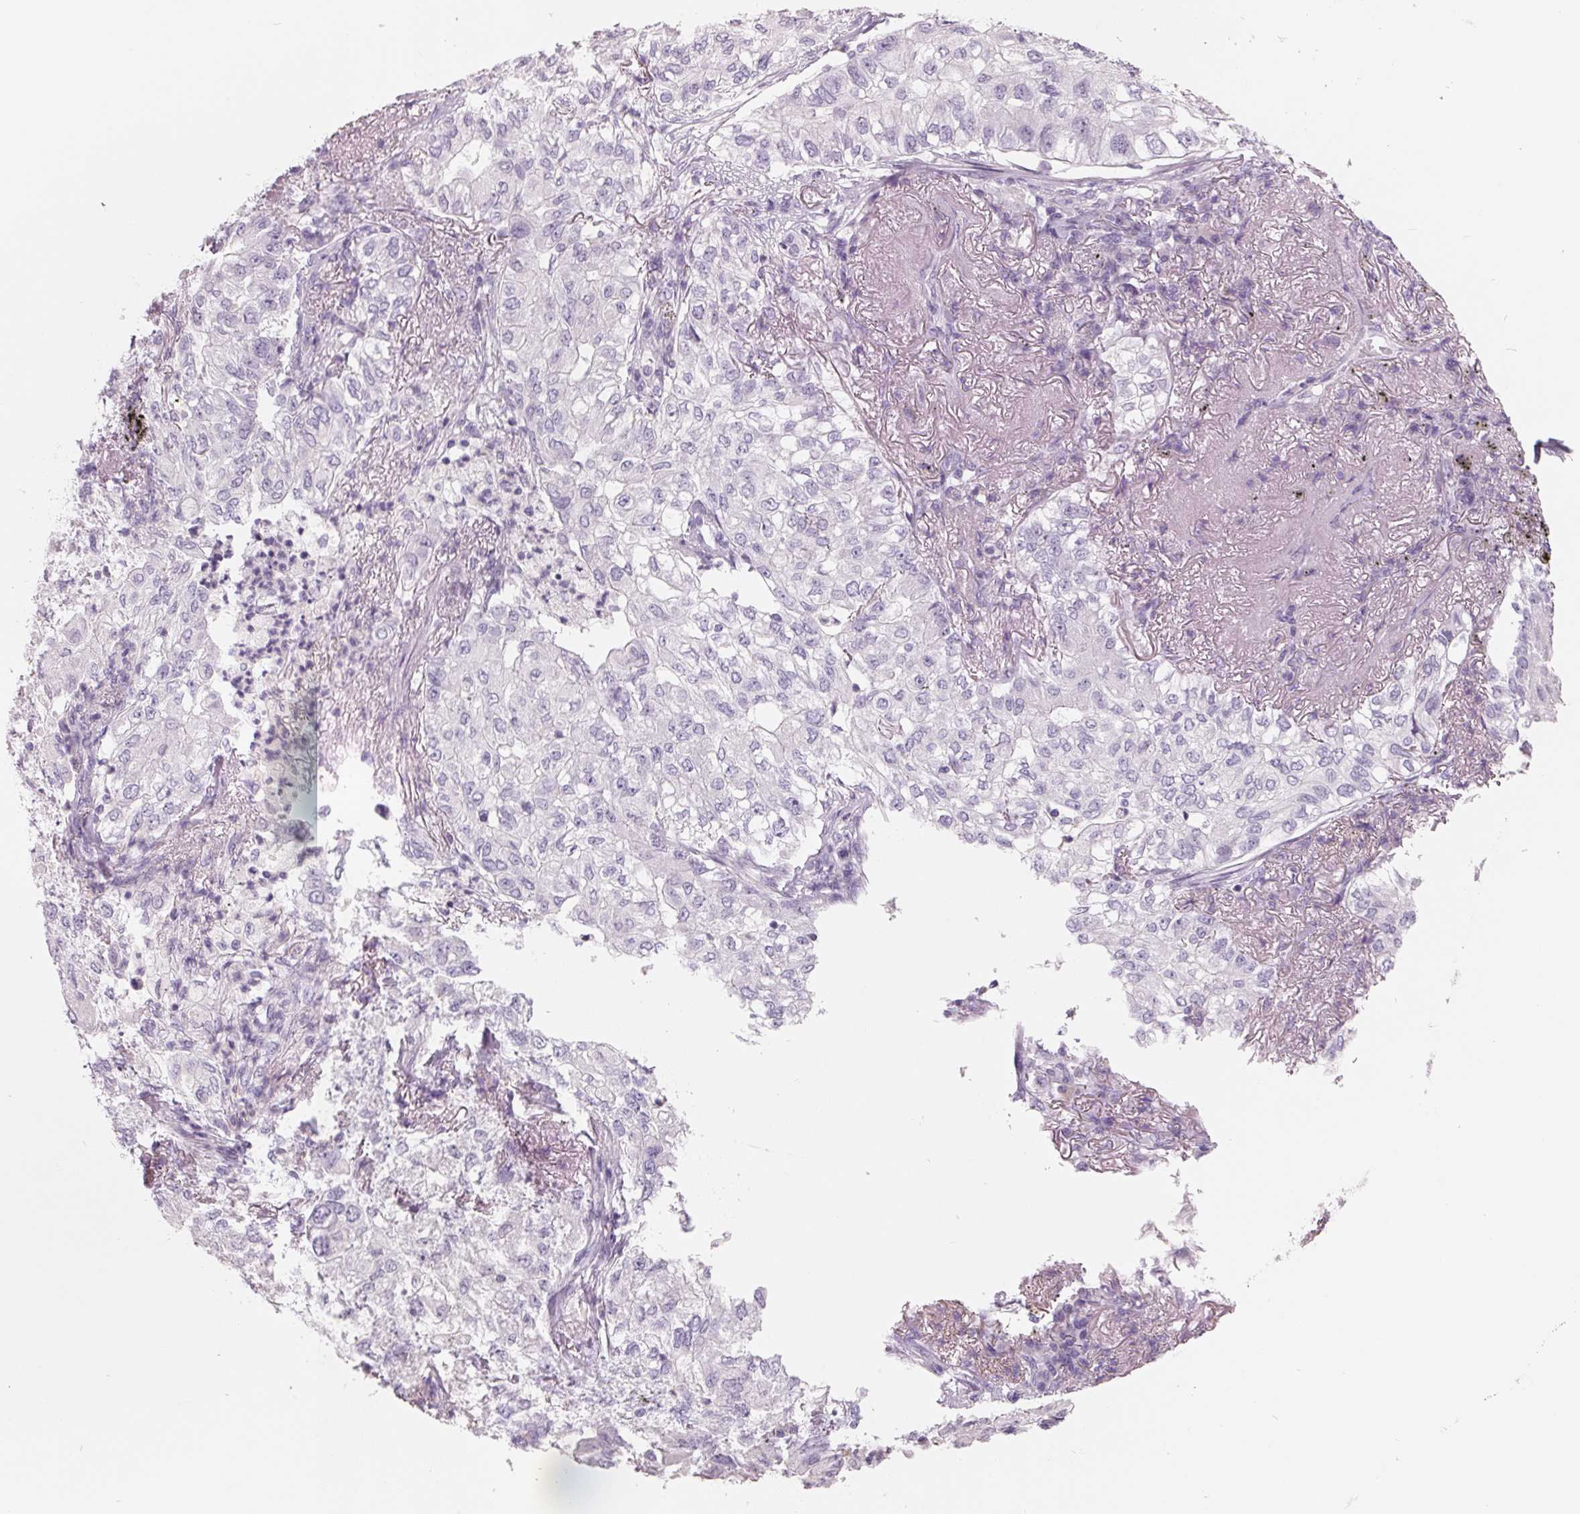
{"staining": {"intensity": "negative", "quantity": "none", "location": "none"}, "tissue": "lung cancer", "cell_type": "Tumor cells", "image_type": "cancer", "snomed": [{"axis": "morphology", "description": "Adenocarcinoma, NOS"}, {"axis": "topography", "description": "Lung"}], "caption": "Human lung adenocarcinoma stained for a protein using immunohistochemistry exhibits no expression in tumor cells.", "gene": "FTCD", "patient": {"sex": "female", "age": 73}}